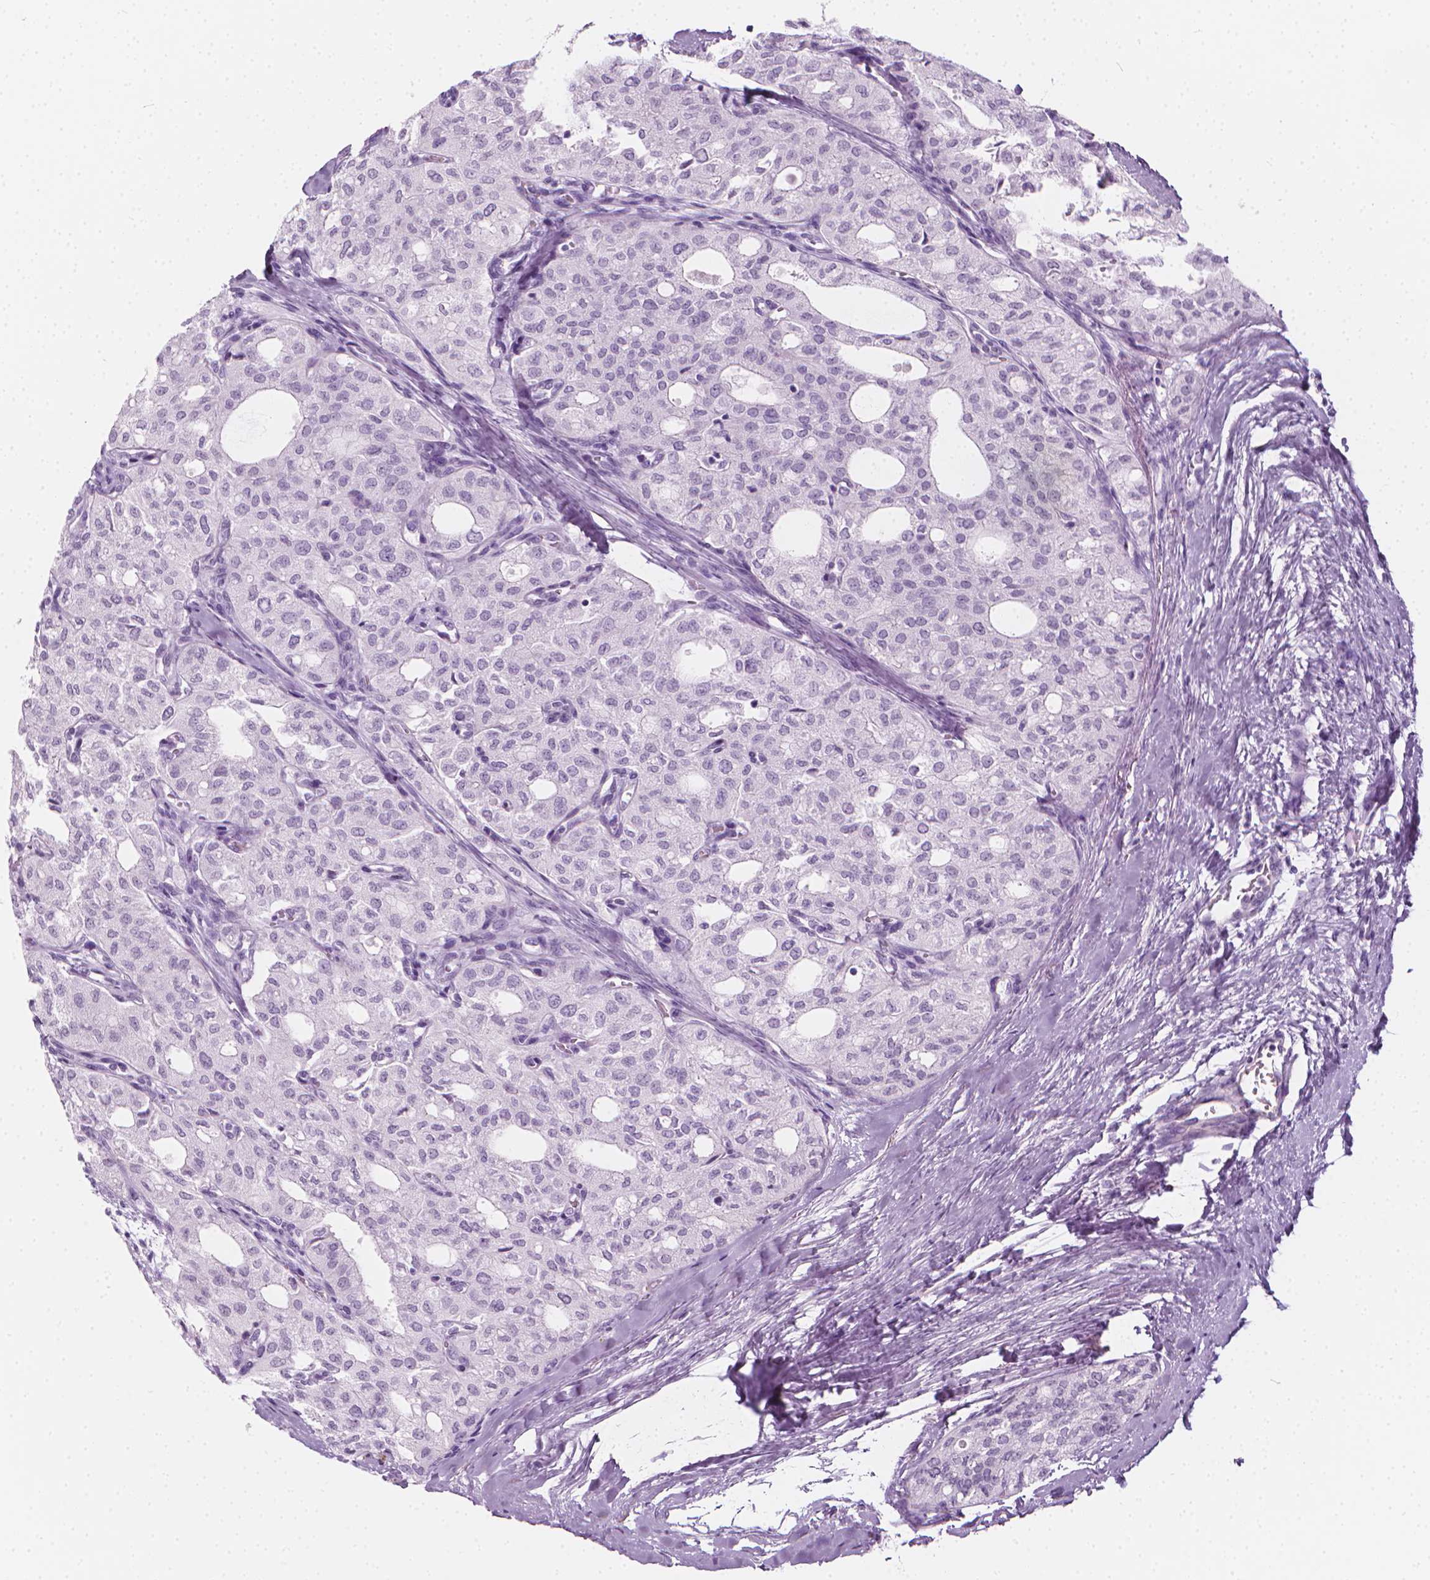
{"staining": {"intensity": "negative", "quantity": "none", "location": "none"}, "tissue": "thyroid cancer", "cell_type": "Tumor cells", "image_type": "cancer", "snomed": [{"axis": "morphology", "description": "Follicular adenoma carcinoma, NOS"}, {"axis": "topography", "description": "Thyroid gland"}], "caption": "Human thyroid cancer stained for a protein using immunohistochemistry (IHC) shows no expression in tumor cells.", "gene": "SCG3", "patient": {"sex": "male", "age": 75}}